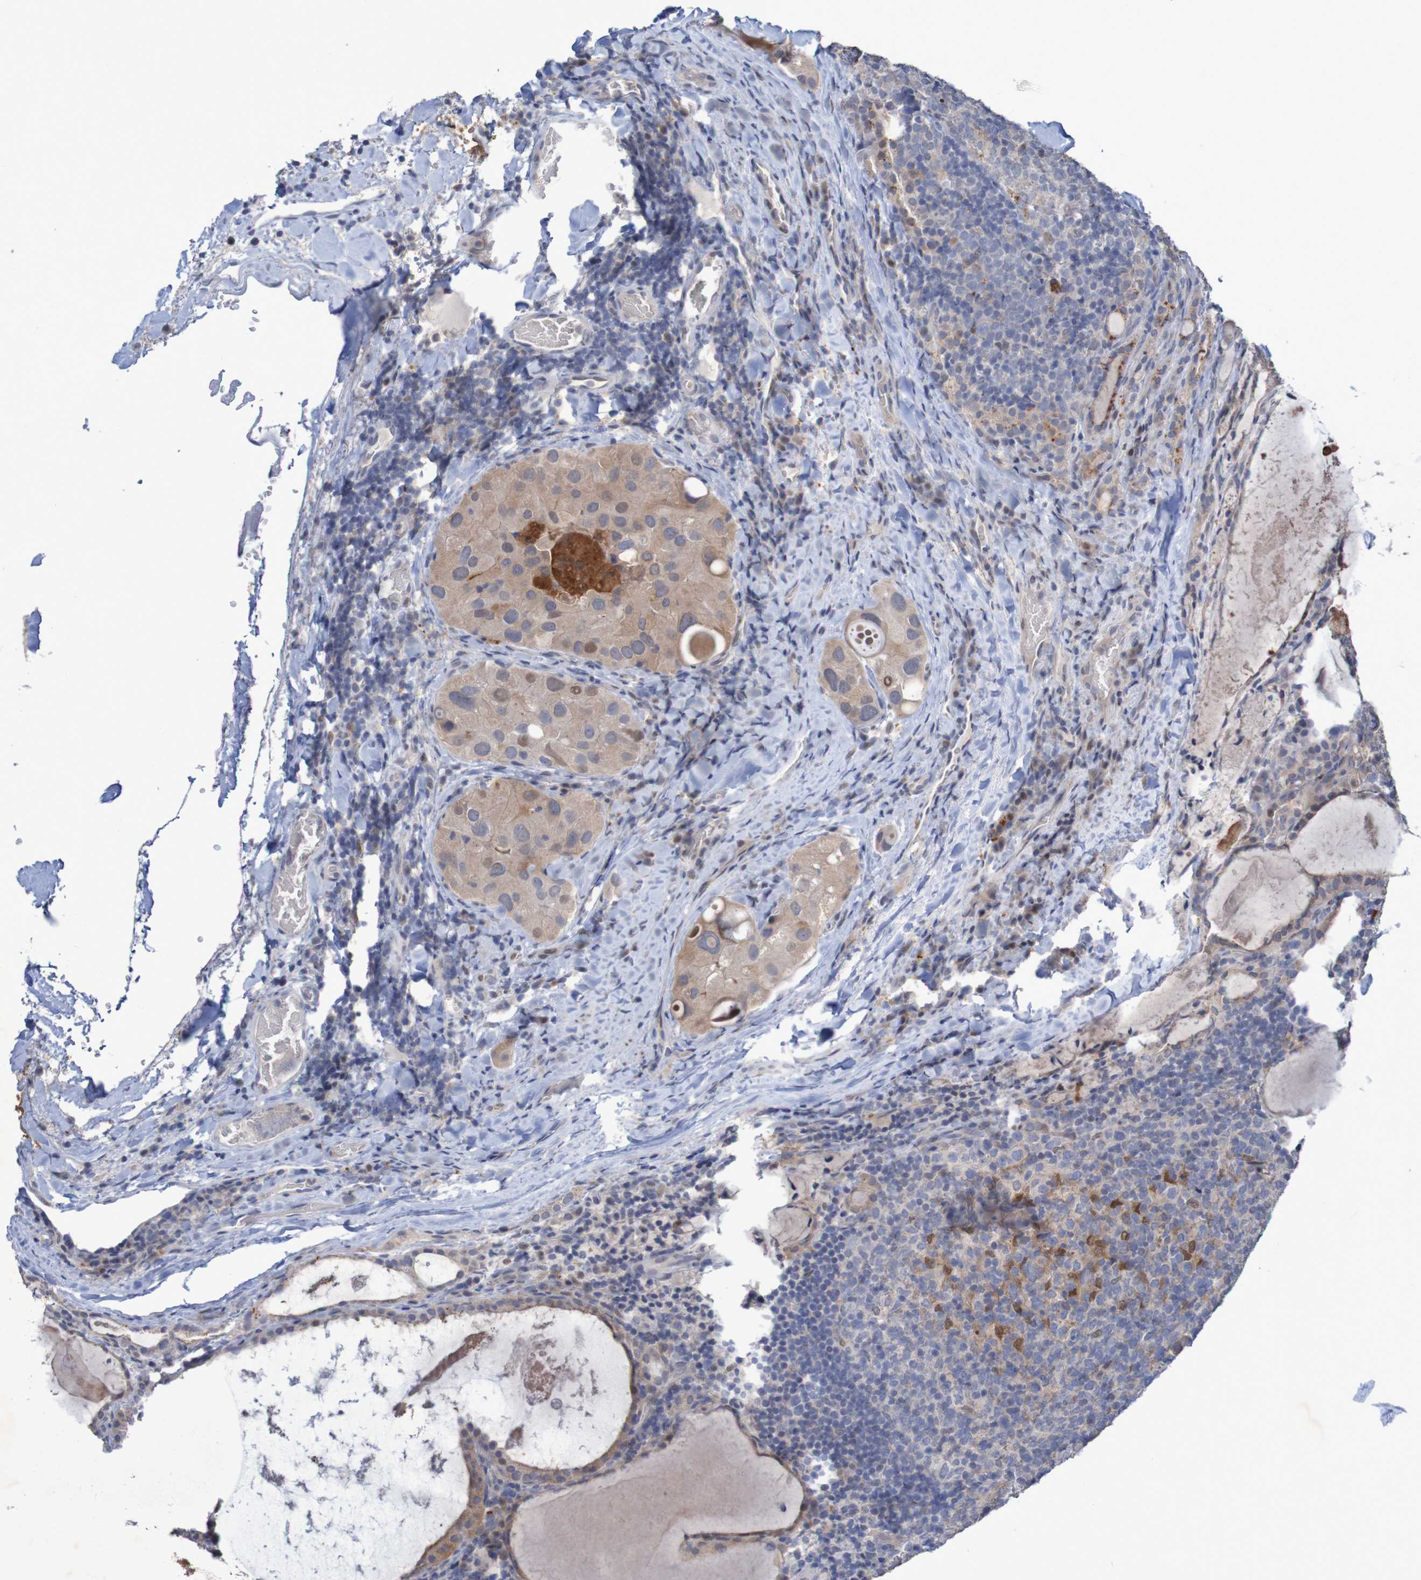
{"staining": {"intensity": "weak", "quantity": ">75%", "location": "cytoplasmic/membranous"}, "tissue": "thyroid cancer", "cell_type": "Tumor cells", "image_type": "cancer", "snomed": [{"axis": "morphology", "description": "Papillary adenocarcinoma, NOS"}, {"axis": "topography", "description": "Thyroid gland"}], "caption": "Weak cytoplasmic/membranous protein staining is identified in approximately >75% of tumor cells in thyroid cancer (papillary adenocarcinoma).", "gene": "FBP2", "patient": {"sex": "female", "age": 42}}